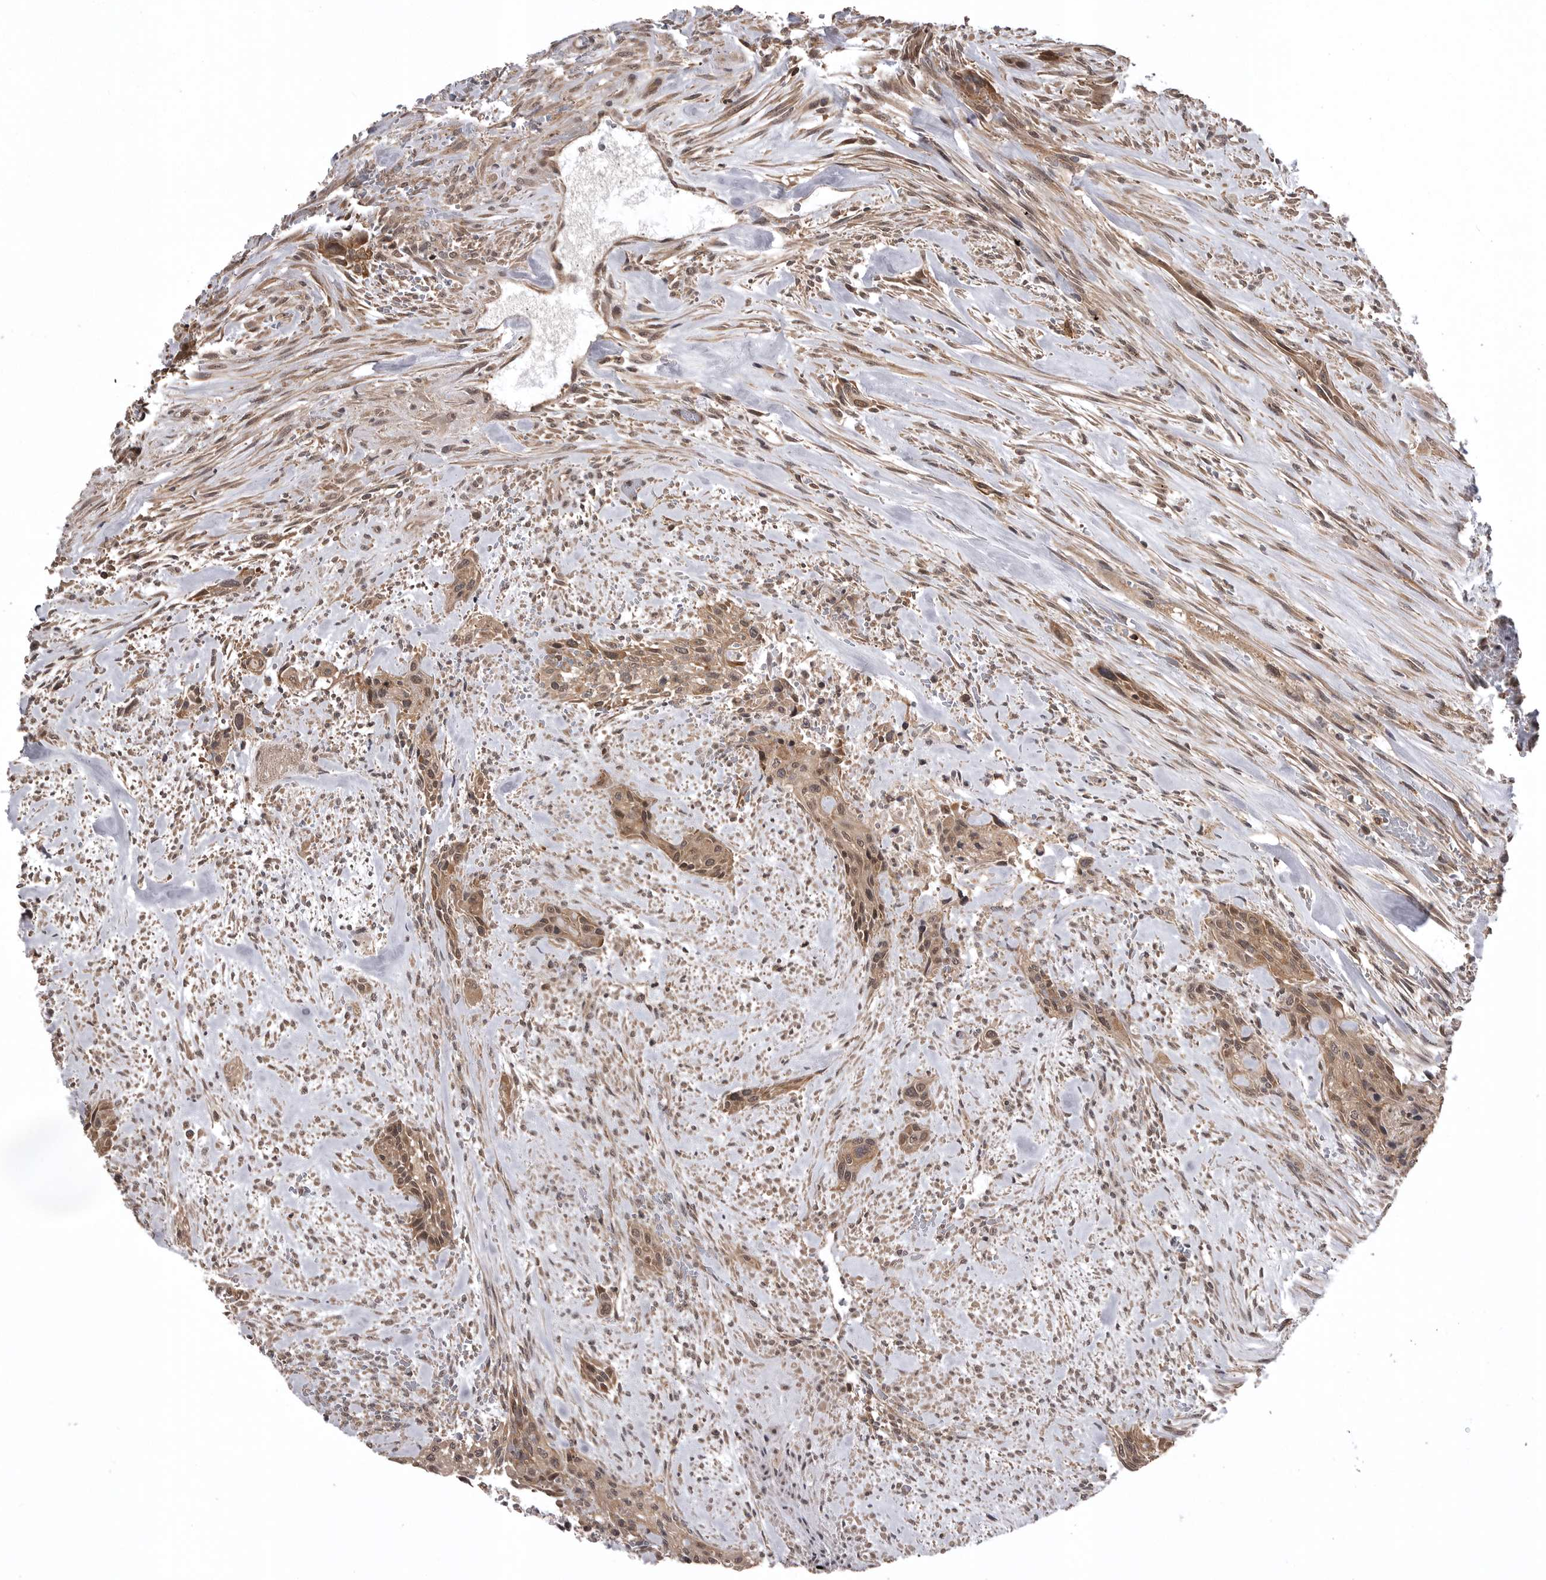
{"staining": {"intensity": "moderate", "quantity": ">75%", "location": "cytoplasmic/membranous,nuclear"}, "tissue": "urothelial cancer", "cell_type": "Tumor cells", "image_type": "cancer", "snomed": [{"axis": "morphology", "description": "Urothelial carcinoma, High grade"}, {"axis": "topography", "description": "Urinary bladder"}], "caption": "Protein staining reveals moderate cytoplasmic/membranous and nuclear positivity in approximately >75% of tumor cells in high-grade urothelial carcinoma. The protein of interest is stained brown, and the nuclei are stained in blue (DAB IHC with brightfield microscopy, high magnification).", "gene": "AOAH", "patient": {"sex": "male", "age": 35}}